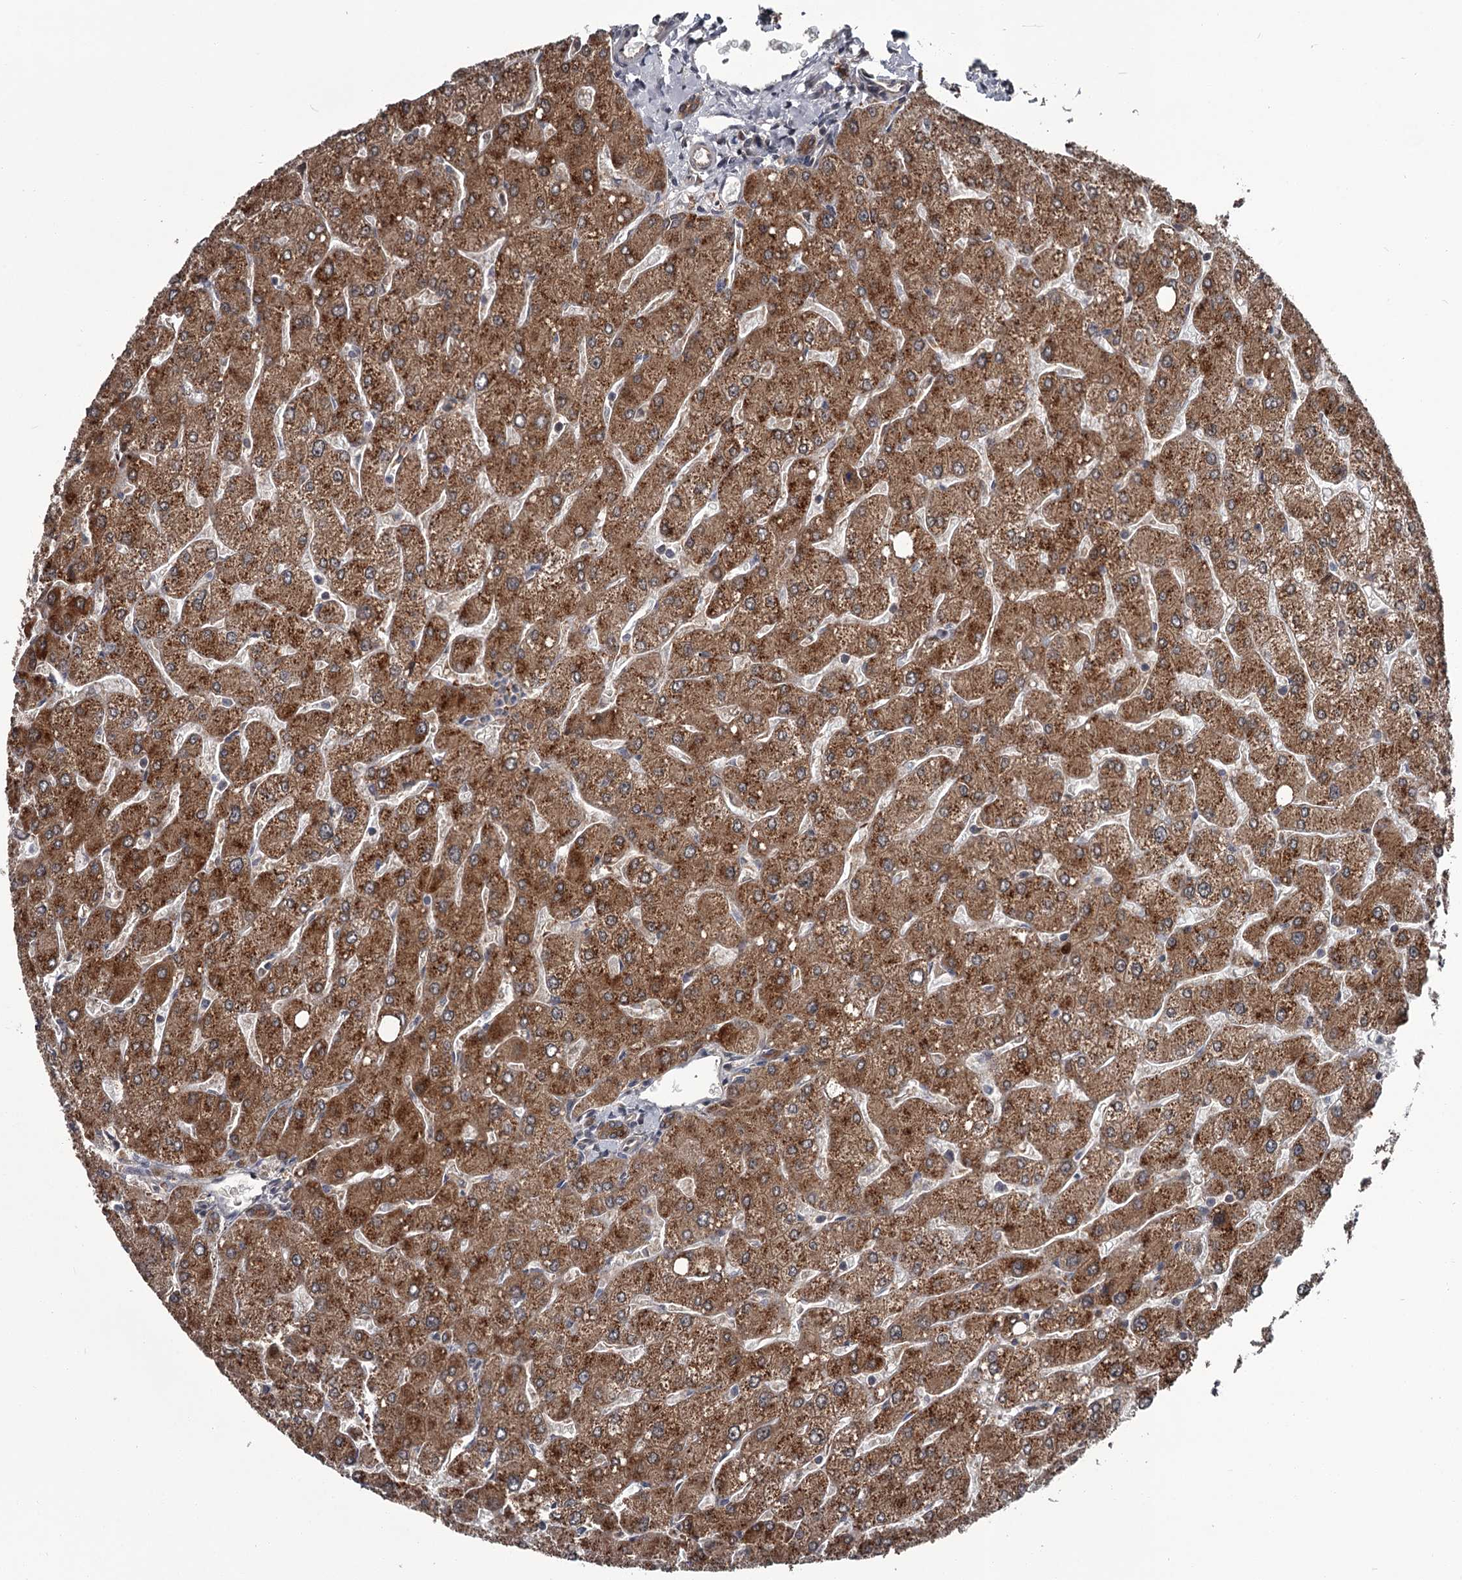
{"staining": {"intensity": "moderate", "quantity": ">75%", "location": "cytoplasmic/membranous"}, "tissue": "liver", "cell_type": "Cholangiocytes", "image_type": "normal", "snomed": [{"axis": "morphology", "description": "Normal tissue, NOS"}, {"axis": "topography", "description": "Liver"}], "caption": "Protein analysis of benign liver reveals moderate cytoplasmic/membranous staining in approximately >75% of cholangiocytes. (Brightfield microscopy of DAB IHC at high magnification).", "gene": "DAO", "patient": {"sex": "male", "age": 55}}